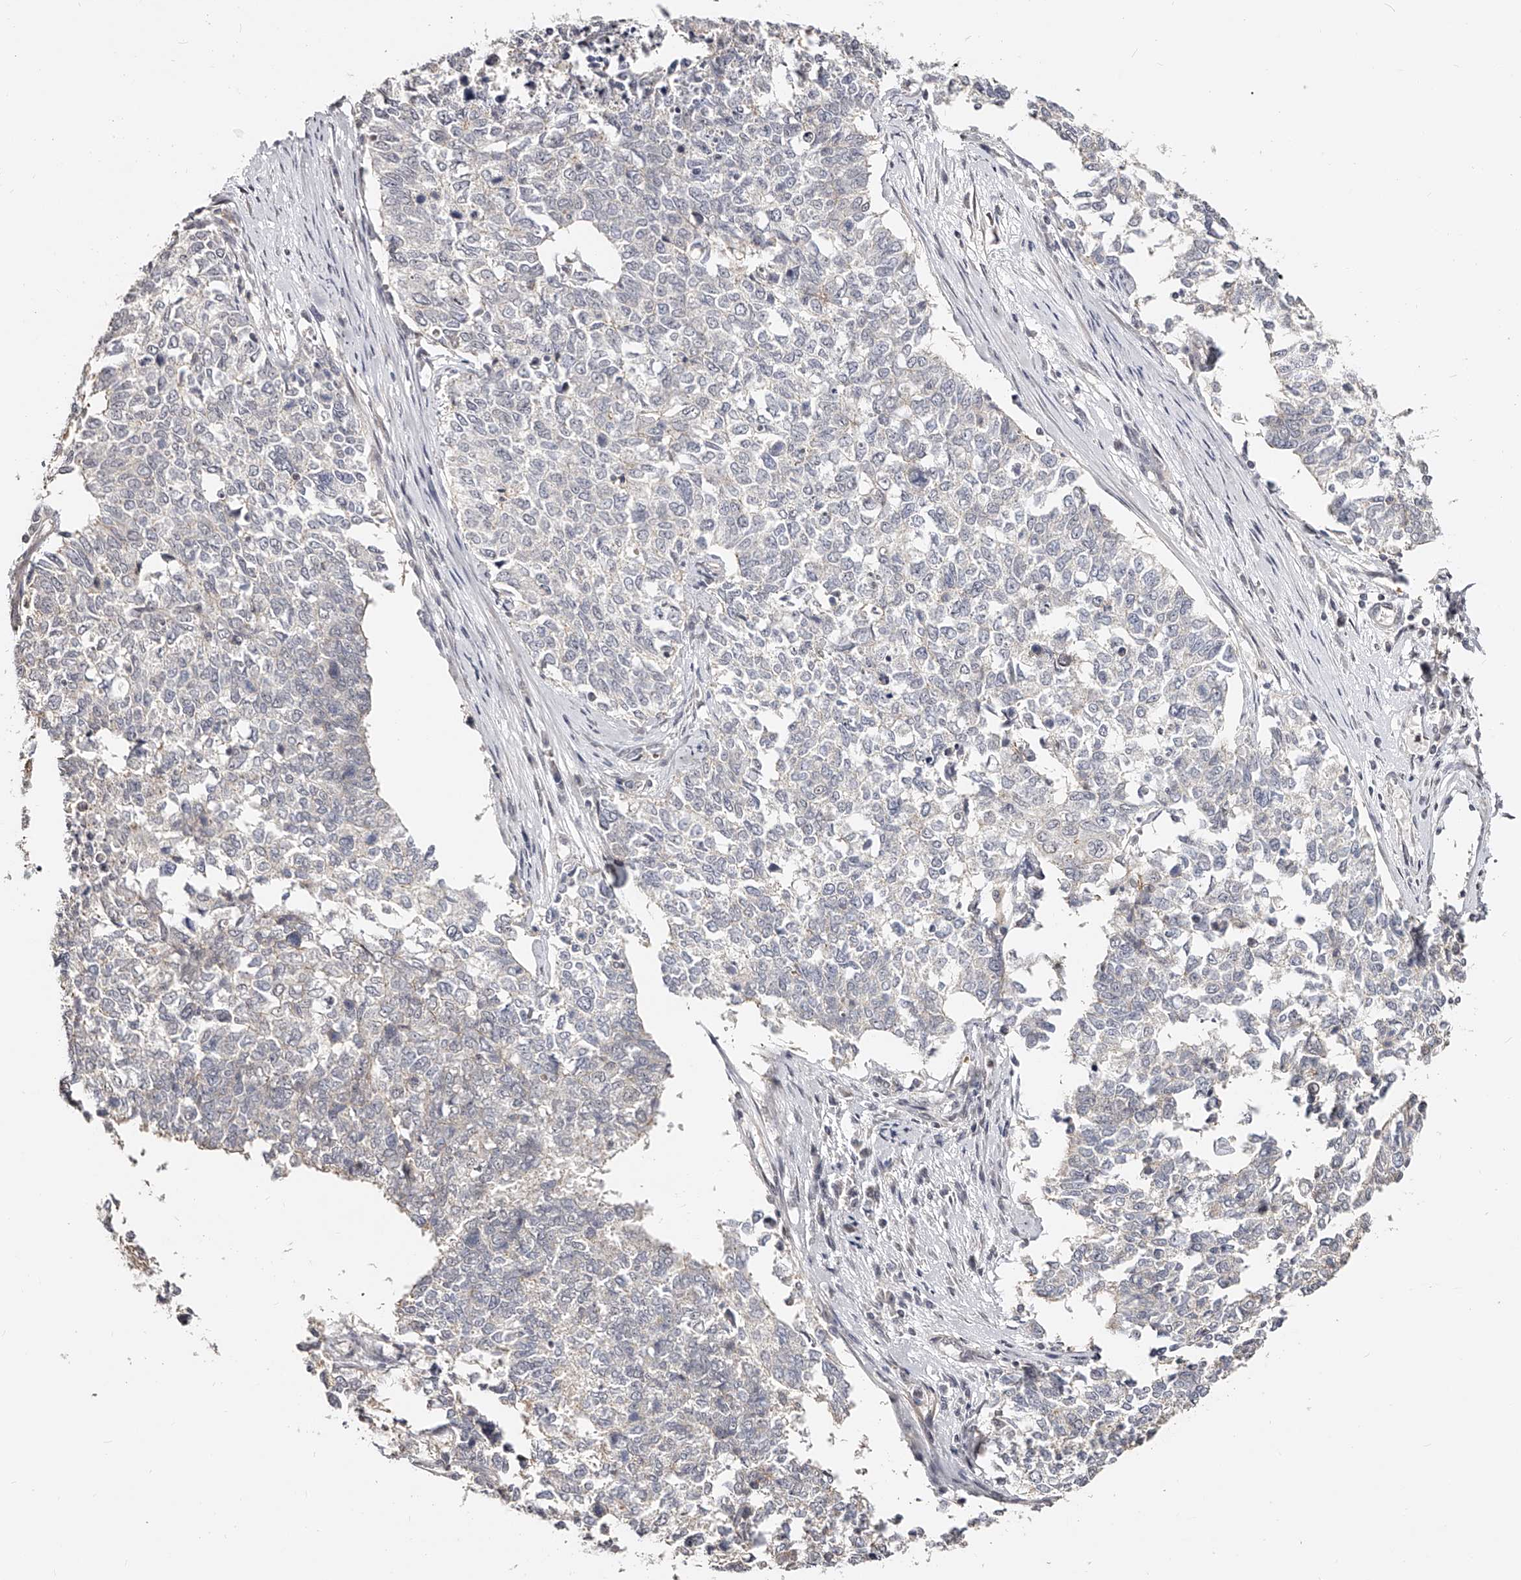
{"staining": {"intensity": "negative", "quantity": "none", "location": "none"}, "tissue": "cervical cancer", "cell_type": "Tumor cells", "image_type": "cancer", "snomed": [{"axis": "morphology", "description": "Squamous cell carcinoma, NOS"}, {"axis": "topography", "description": "Cervix"}], "caption": "Immunohistochemistry (IHC) histopathology image of cervical squamous cell carcinoma stained for a protein (brown), which demonstrates no staining in tumor cells.", "gene": "ZNF789", "patient": {"sex": "female", "age": 63}}